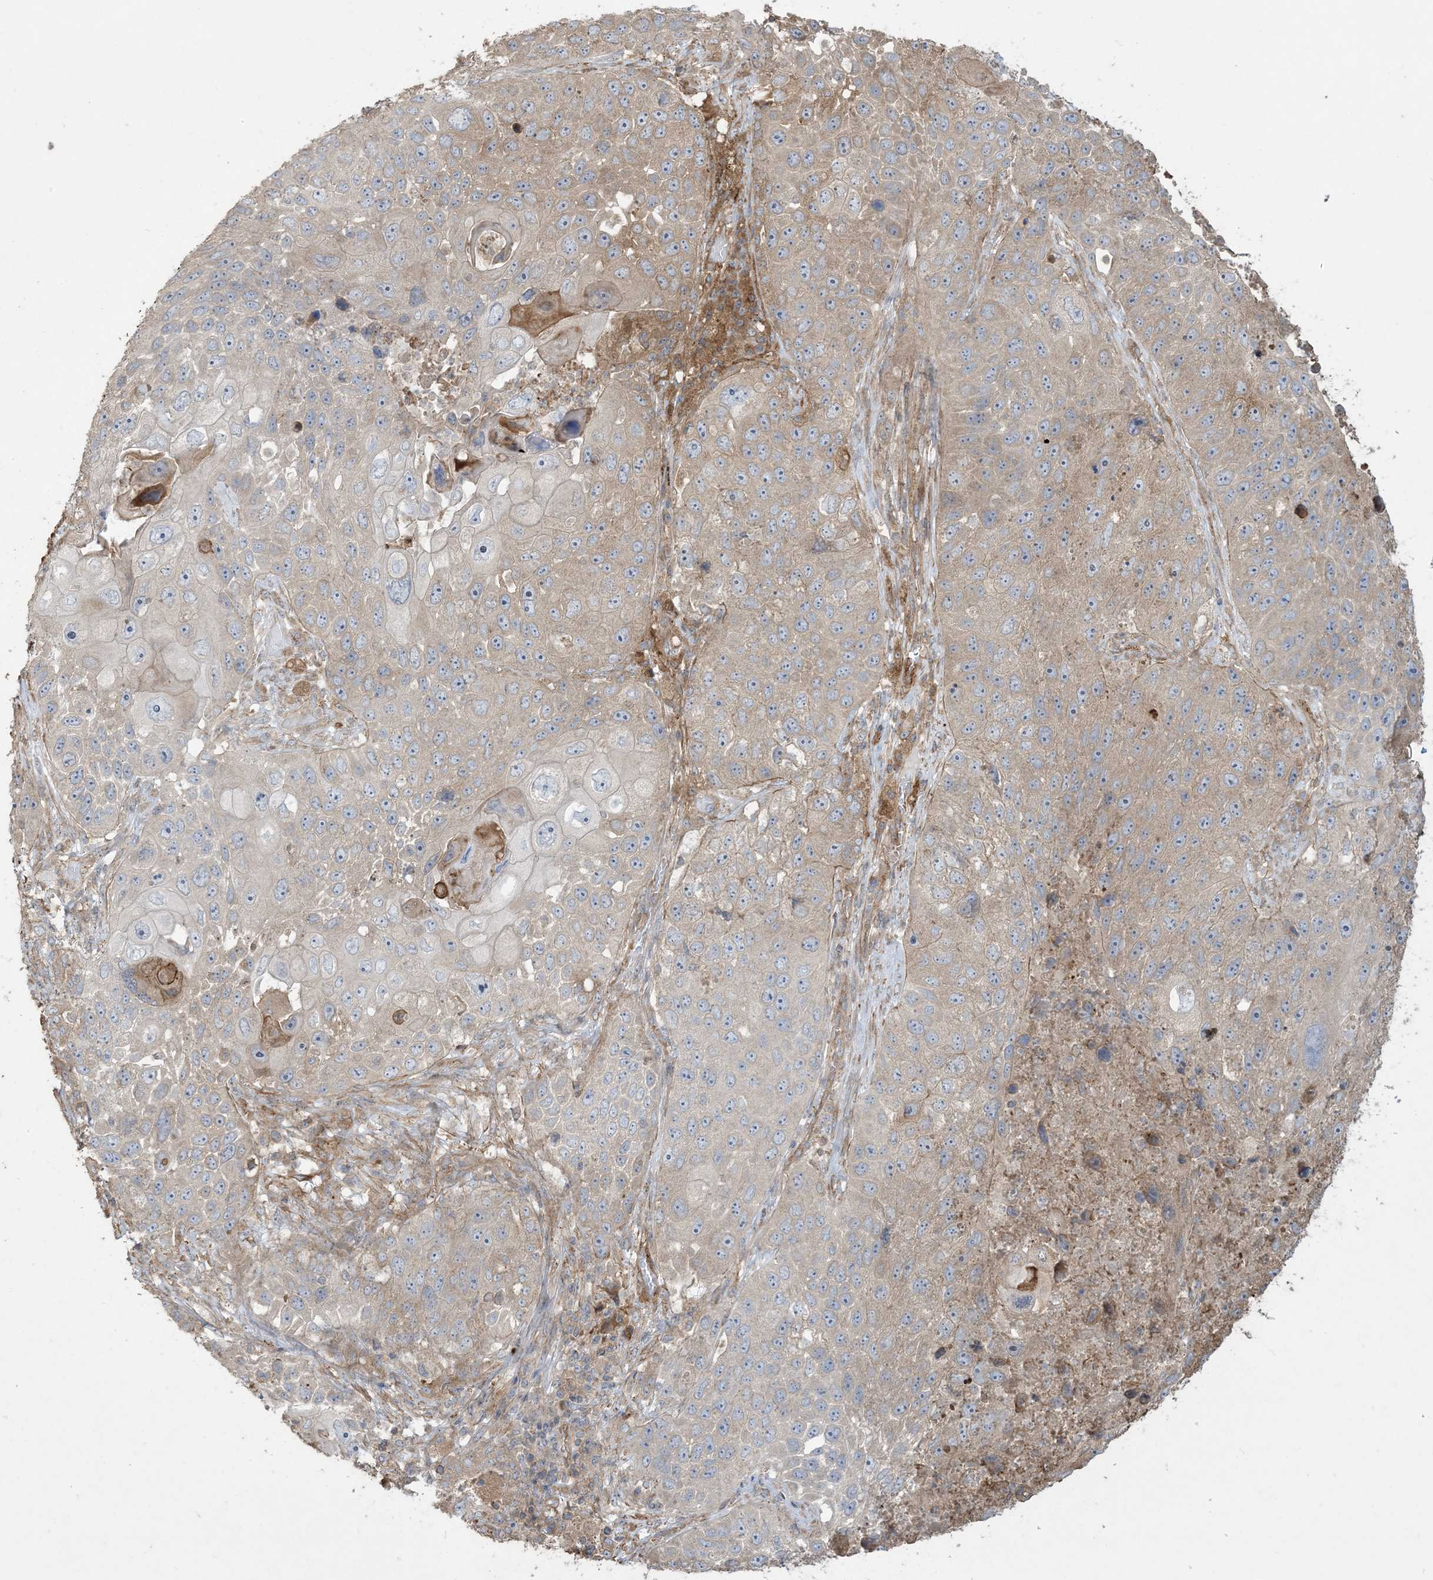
{"staining": {"intensity": "weak", "quantity": "<25%", "location": "cytoplasmic/membranous"}, "tissue": "lung cancer", "cell_type": "Tumor cells", "image_type": "cancer", "snomed": [{"axis": "morphology", "description": "Squamous cell carcinoma, NOS"}, {"axis": "topography", "description": "Lung"}], "caption": "Tumor cells show no significant staining in lung cancer. Nuclei are stained in blue.", "gene": "KLHL18", "patient": {"sex": "male", "age": 61}}